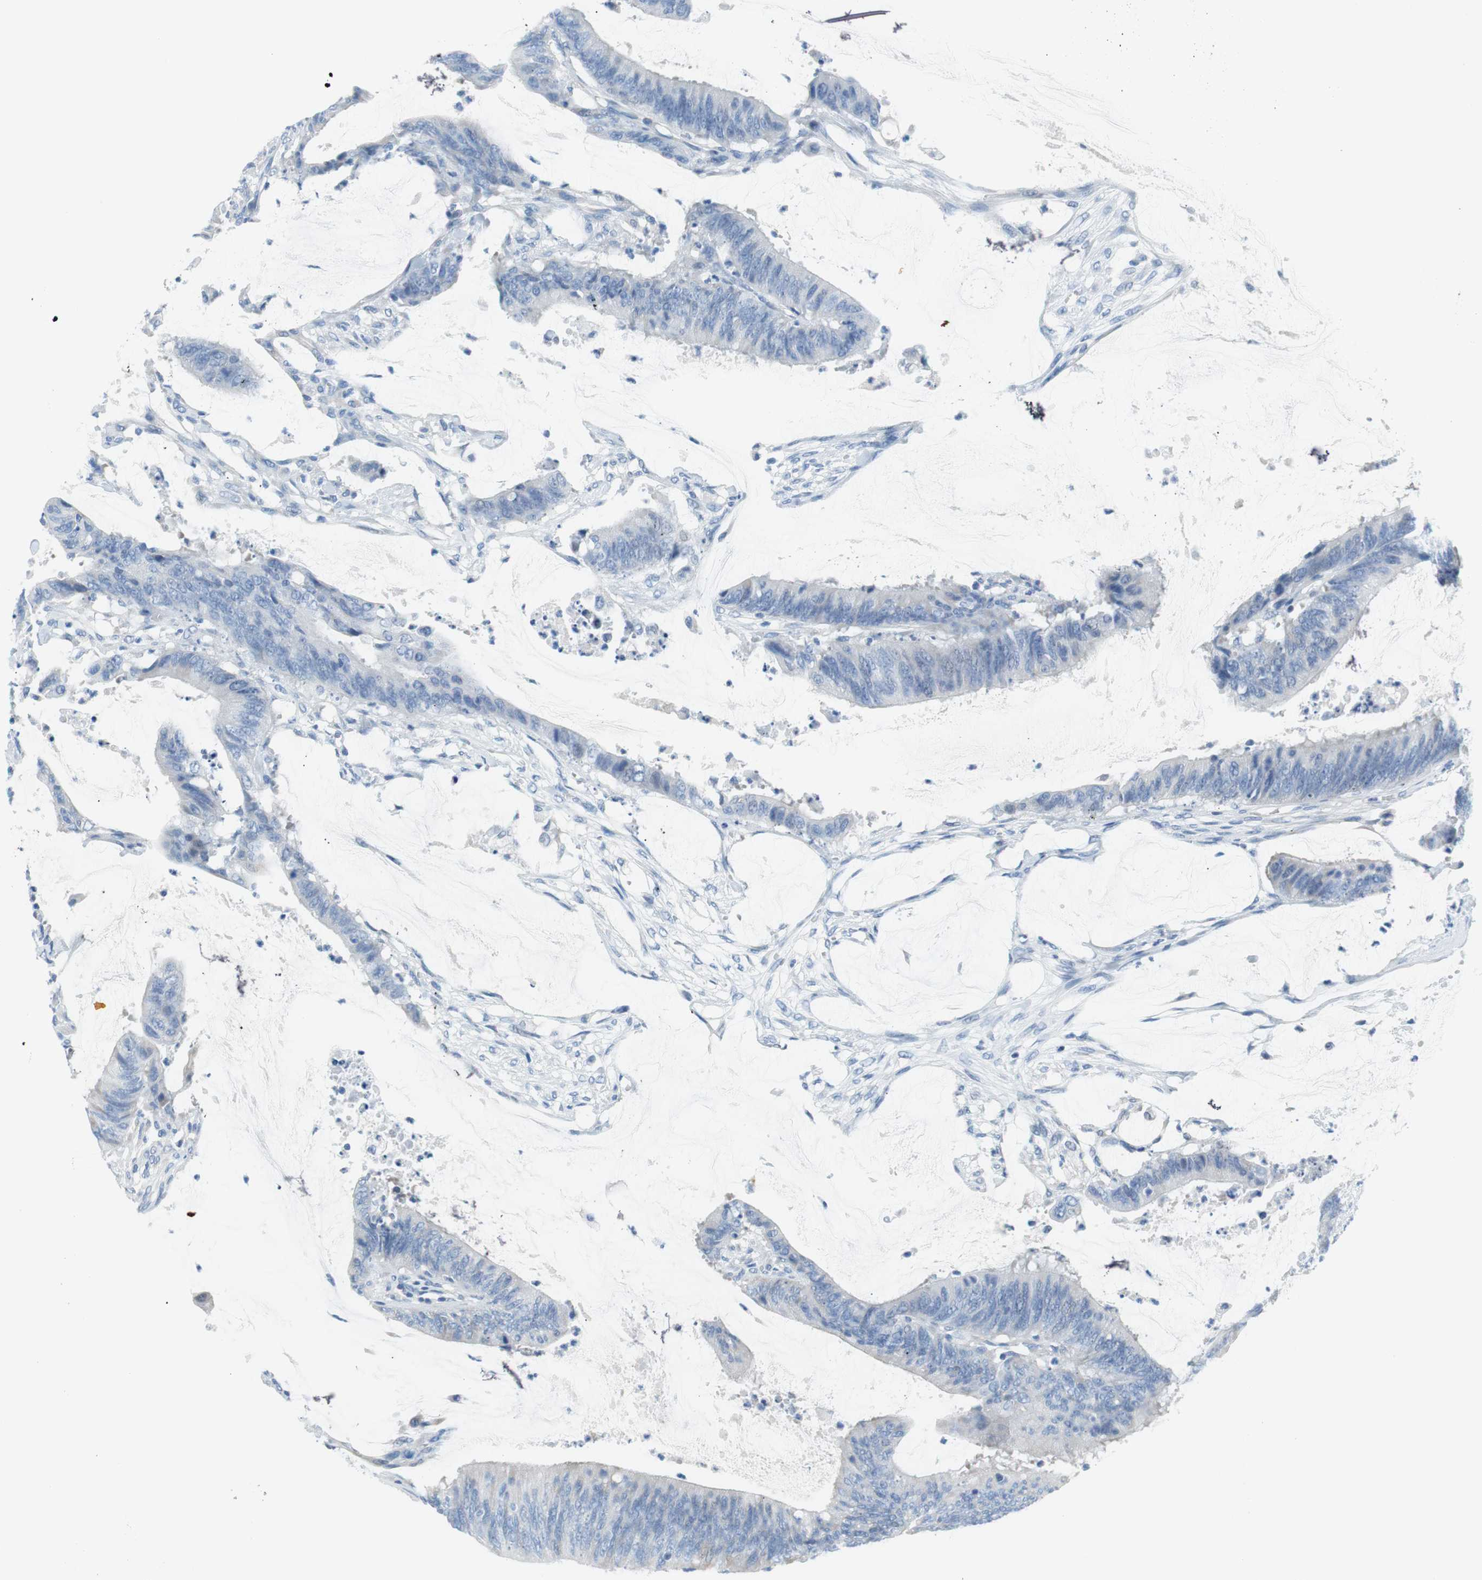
{"staining": {"intensity": "negative", "quantity": "none", "location": "none"}, "tissue": "colorectal cancer", "cell_type": "Tumor cells", "image_type": "cancer", "snomed": [{"axis": "morphology", "description": "Adenocarcinoma, NOS"}, {"axis": "topography", "description": "Rectum"}], "caption": "Micrograph shows no significant protein staining in tumor cells of colorectal adenocarcinoma. The staining was performed using DAB to visualize the protein expression in brown, while the nuclei were stained in blue with hematoxylin (Magnification: 20x).", "gene": "MYH1", "patient": {"sex": "female", "age": 66}}